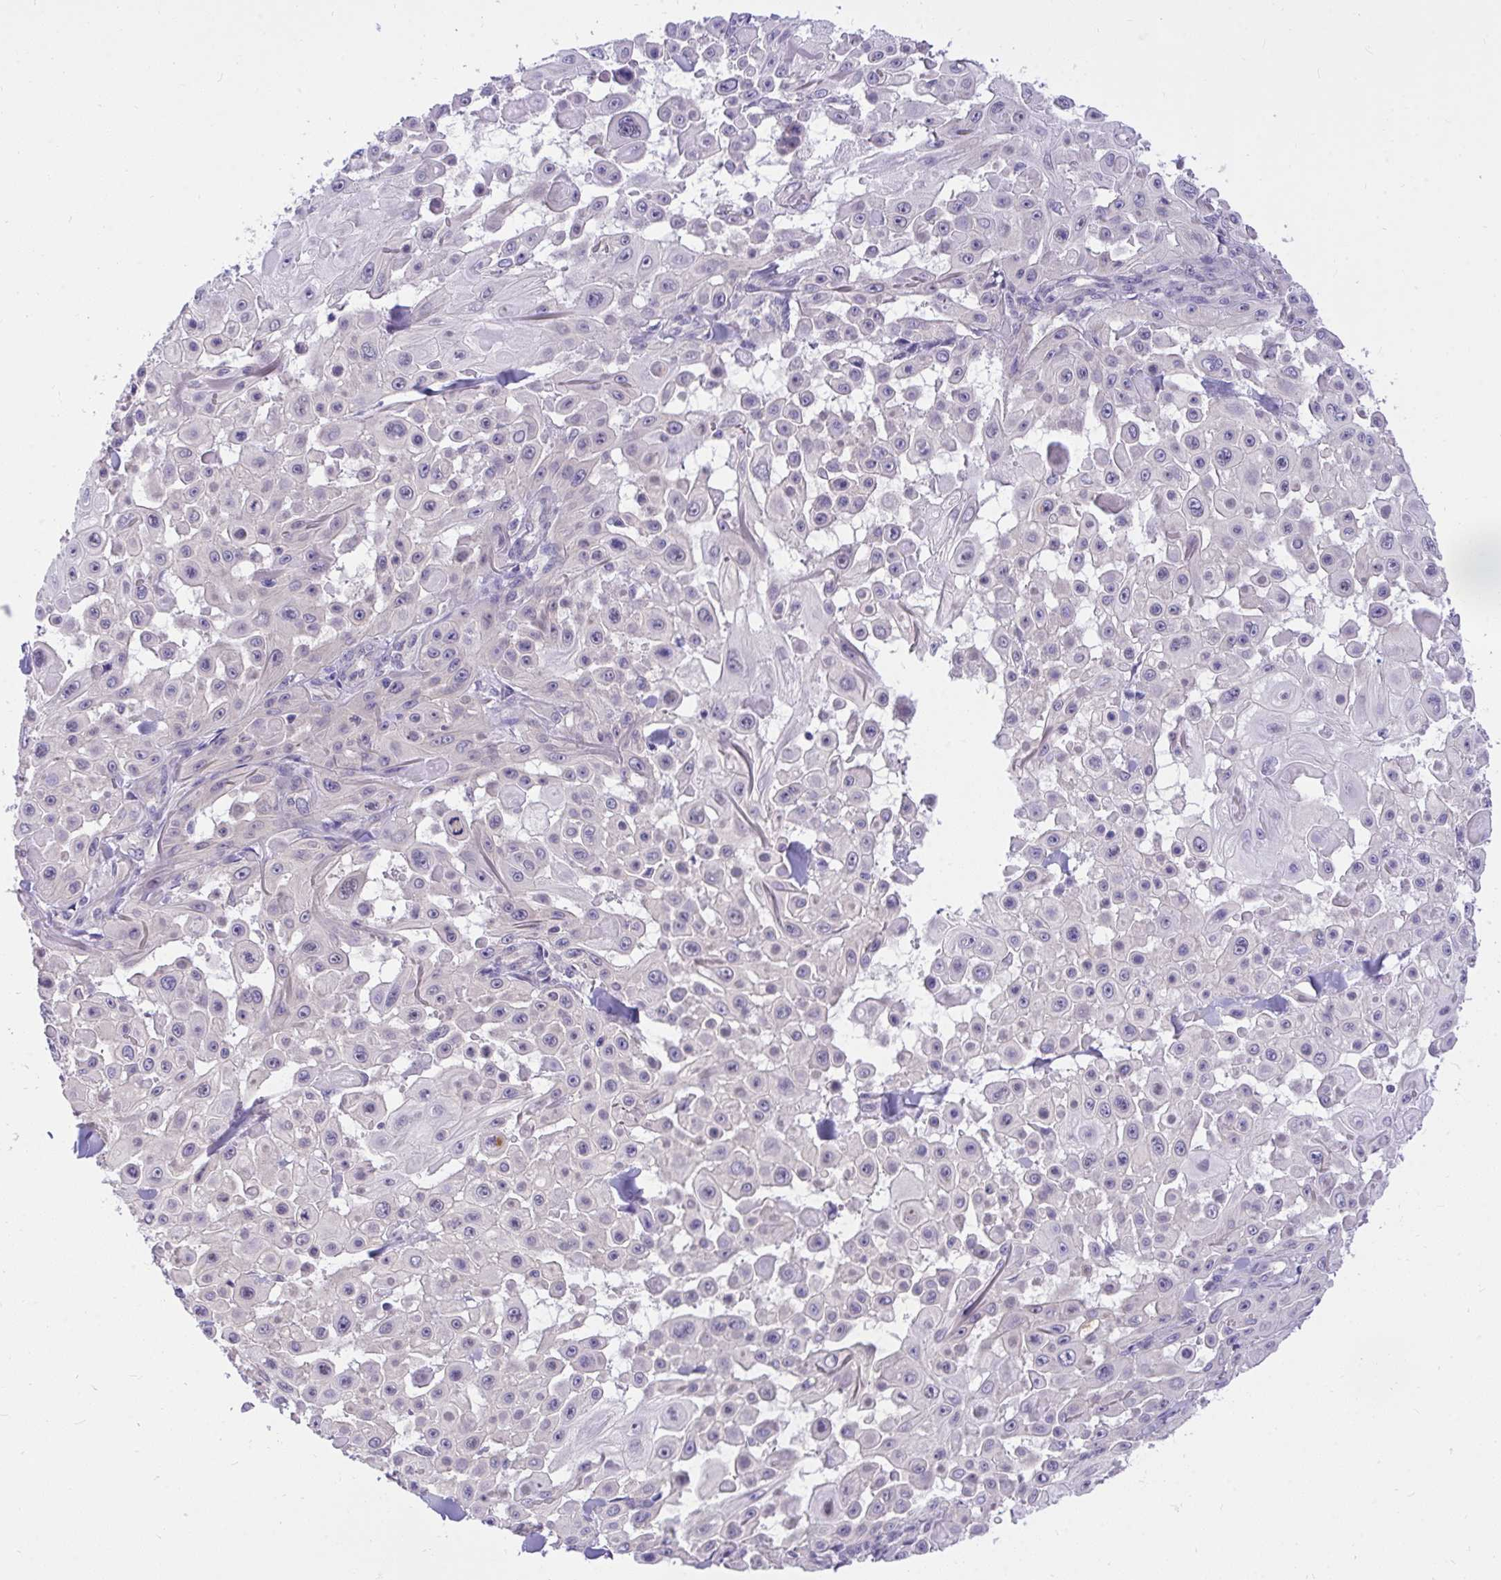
{"staining": {"intensity": "negative", "quantity": "none", "location": "none"}, "tissue": "skin cancer", "cell_type": "Tumor cells", "image_type": "cancer", "snomed": [{"axis": "morphology", "description": "Squamous cell carcinoma, NOS"}, {"axis": "topography", "description": "Skin"}], "caption": "IHC of skin squamous cell carcinoma displays no staining in tumor cells. (DAB (3,3'-diaminobenzidine) immunohistochemistry visualized using brightfield microscopy, high magnification).", "gene": "TLN2", "patient": {"sex": "male", "age": 91}}